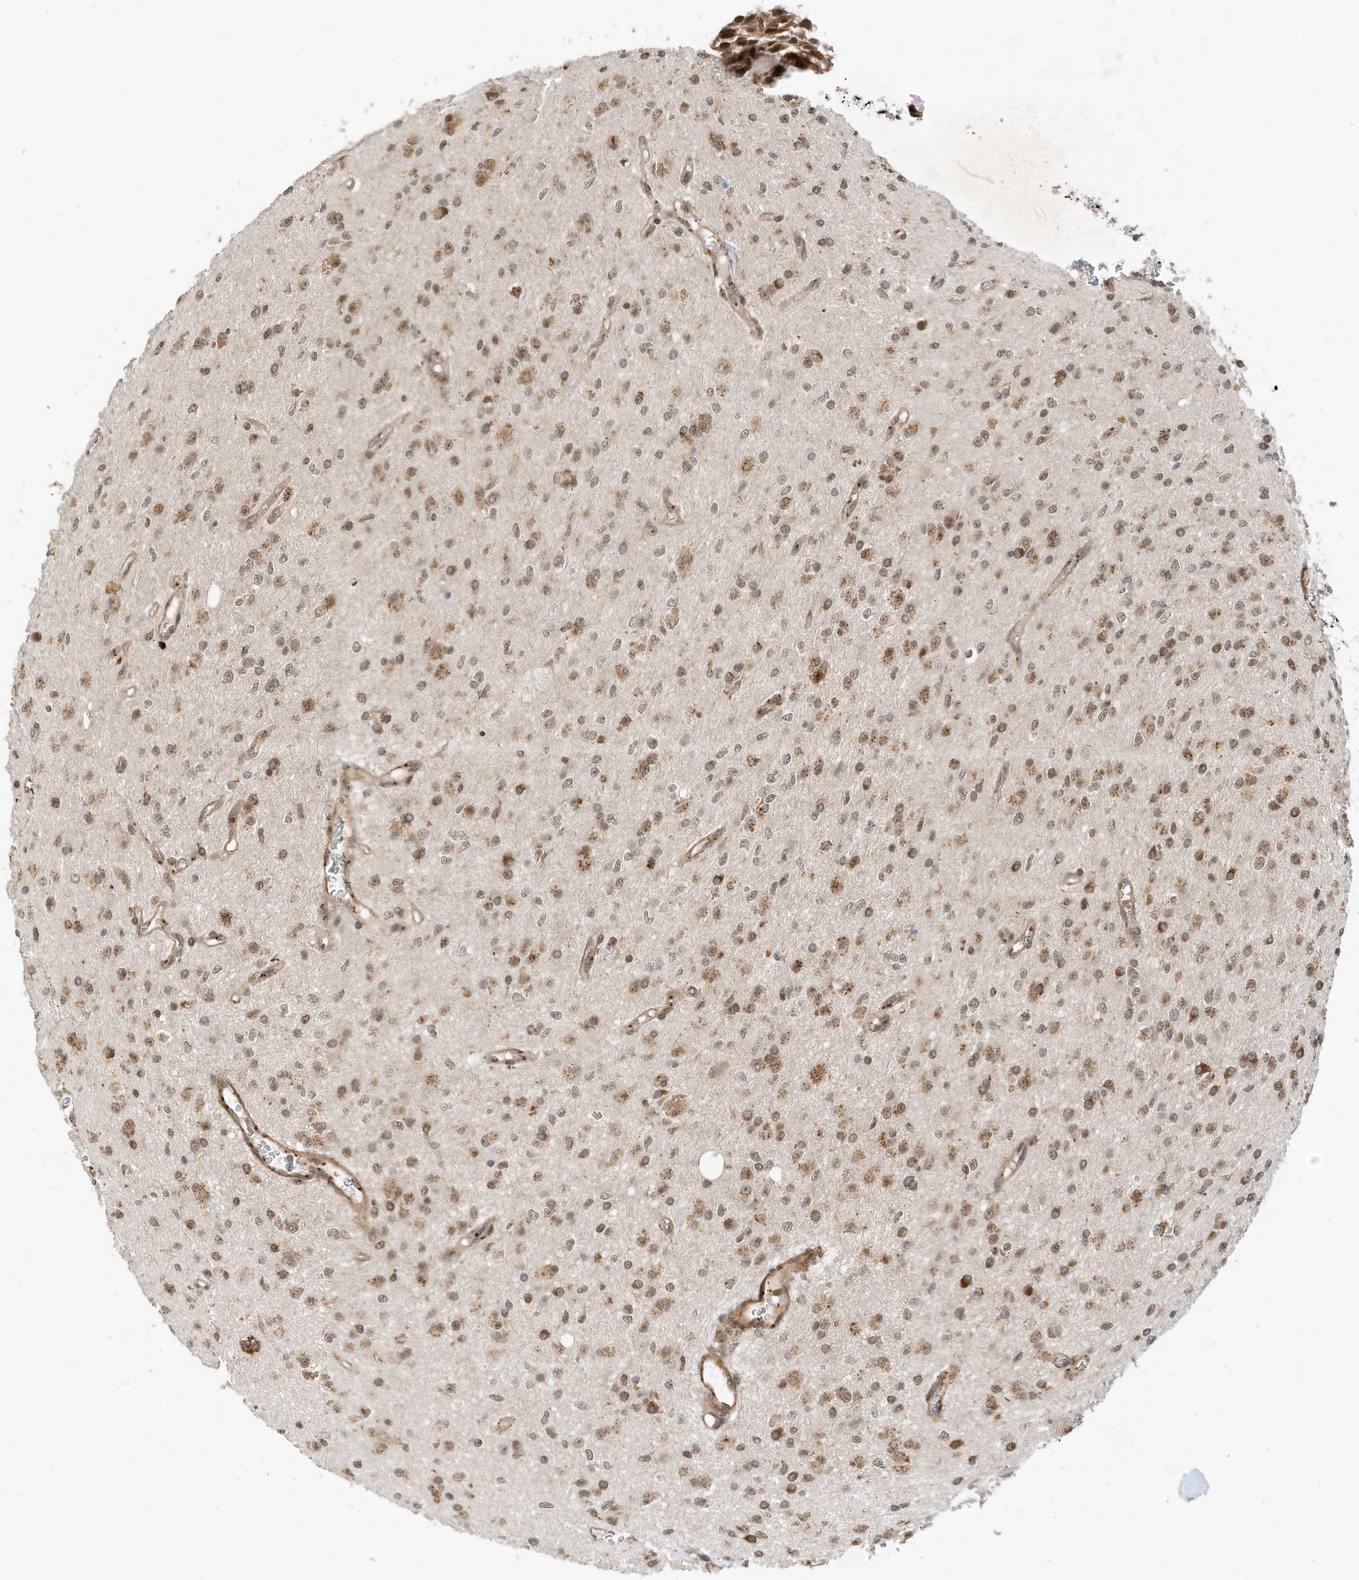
{"staining": {"intensity": "moderate", "quantity": "25%-75%", "location": "cytoplasmic/membranous,nuclear"}, "tissue": "glioma", "cell_type": "Tumor cells", "image_type": "cancer", "snomed": [{"axis": "morphology", "description": "Glioma, malignant, High grade"}, {"axis": "topography", "description": "Brain"}], "caption": "High-power microscopy captured an immunohistochemistry image of glioma, revealing moderate cytoplasmic/membranous and nuclear positivity in about 25%-75% of tumor cells.", "gene": "MAST3", "patient": {"sex": "male", "age": 34}}